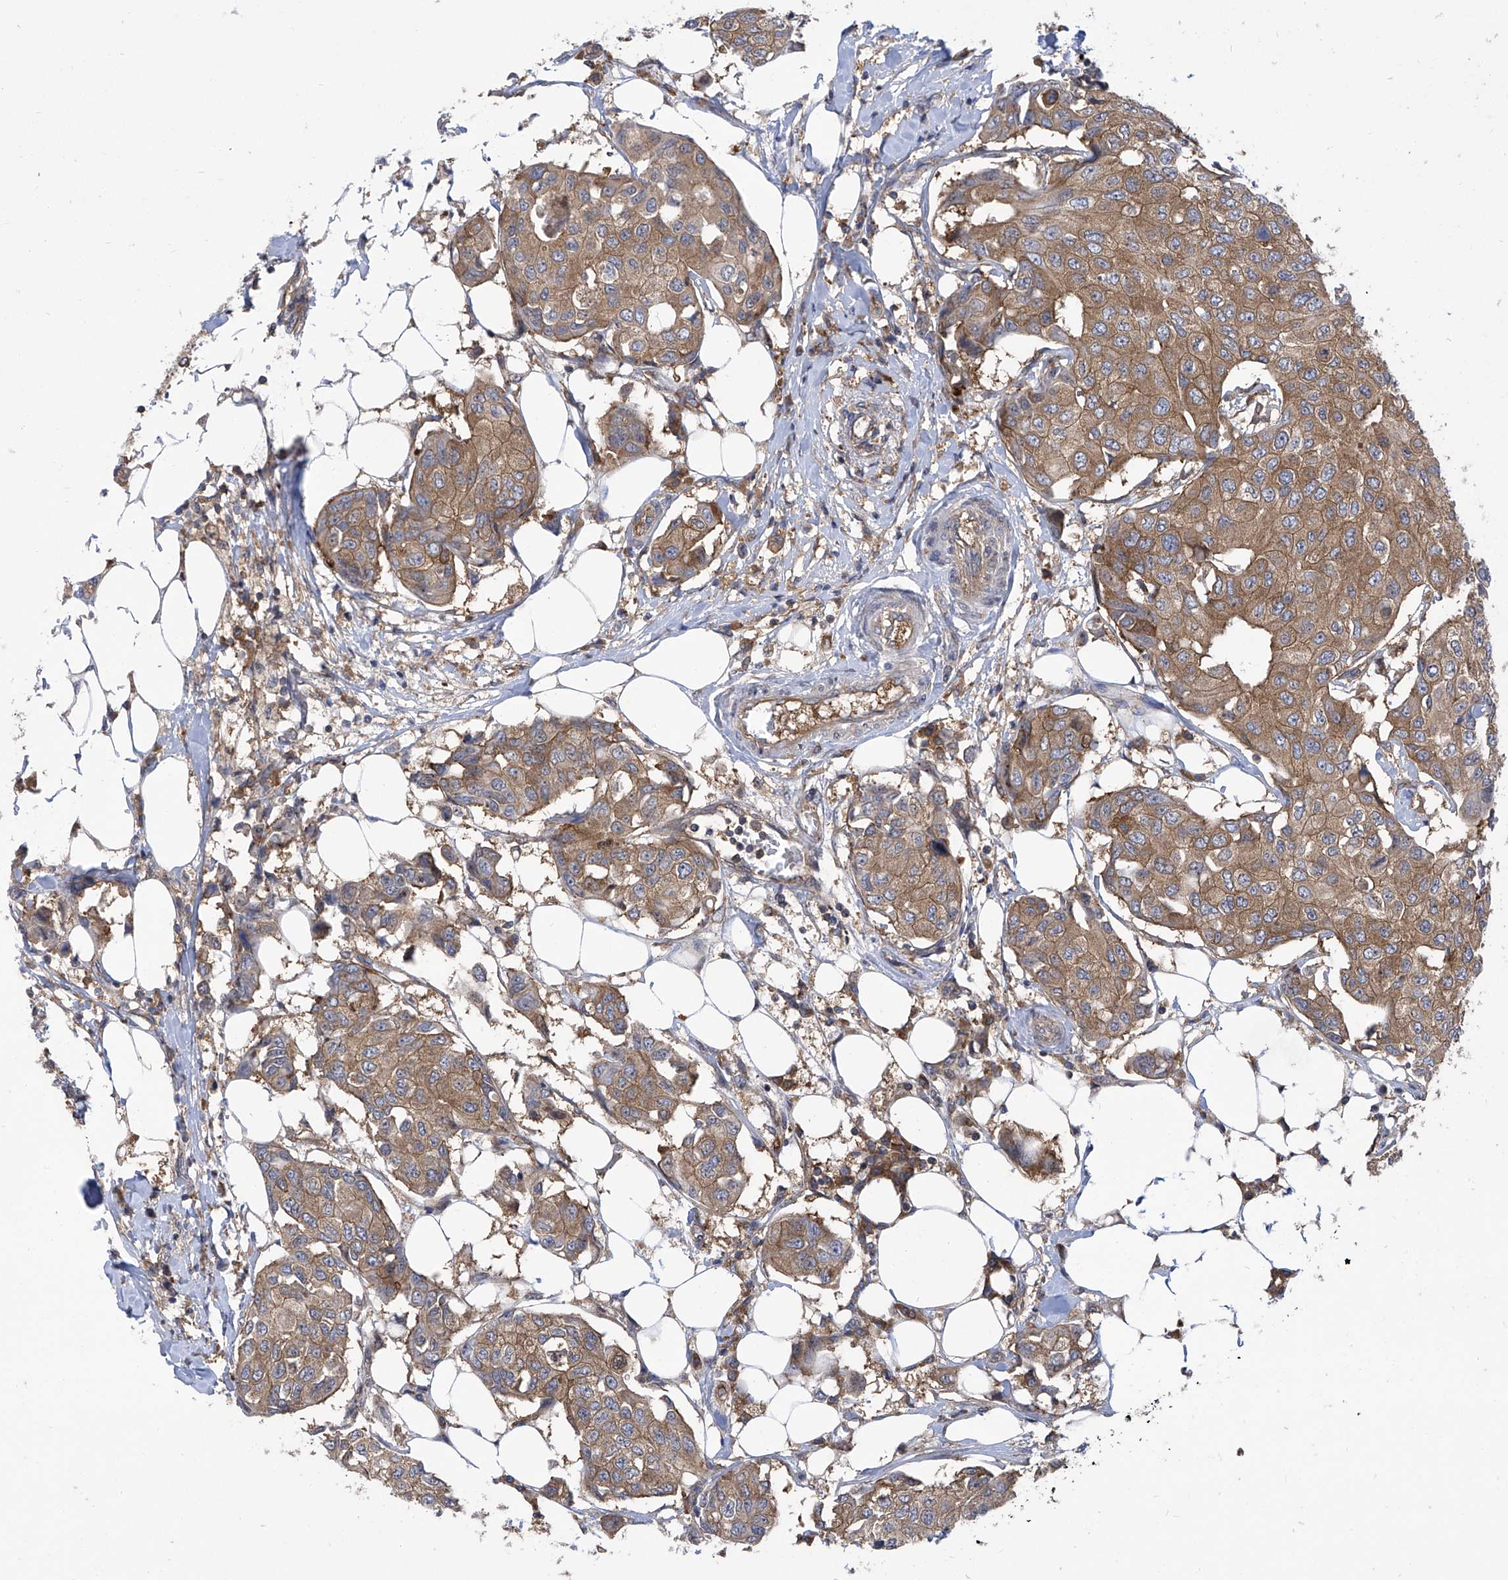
{"staining": {"intensity": "moderate", "quantity": ">75%", "location": "cytoplasmic/membranous"}, "tissue": "breast cancer", "cell_type": "Tumor cells", "image_type": "cancer", "snomed": [{"axis": "morphology", "description": "Duct carcinoma"}, {"axis": "topography", "description": "Breast"}], "caption": "This is a micrograph of immunohistochemistry staining of invasive ductal carcinoma (breast), which shows moderate positivity in the cytoplasmic/membranous of tumor cells.", "gene": "EIF3M", "patient": {"sex": "female", "age": 80}}